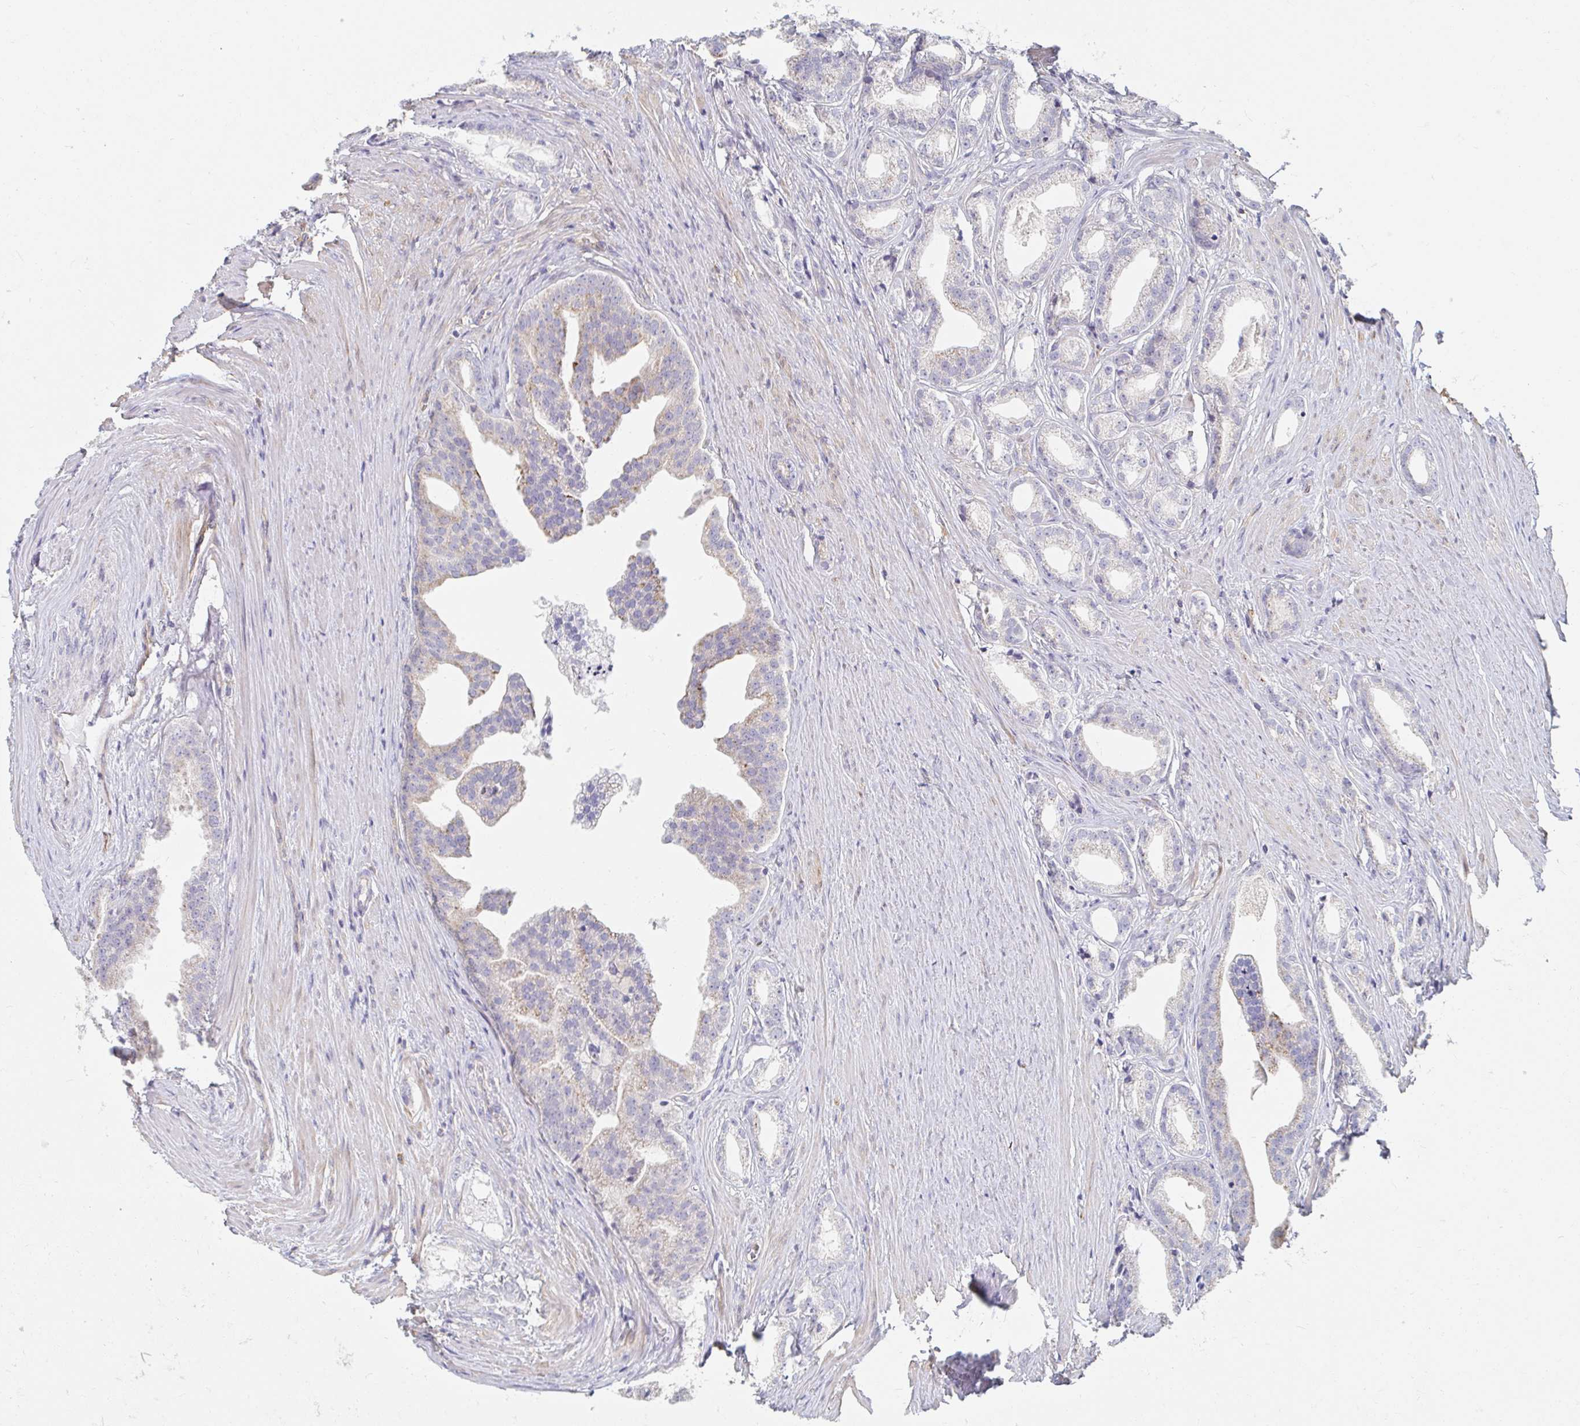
{"staining": {"intensity": "negative", "quantity": "none", "location": "none"}, "tissue": "prostate cancer", "cell_type": "Tumor cells", "image_type": "cancer", "snomed": [{"axis": "morphology", "description": "Adenocarcinoma, Low grade"}, {"axis": "topography", "description": "Prostate"}], "caption": "A photomicrograph of adenocarcinoma (low-grade) (prostate) stained for a protein reveals no brown staining in tumor cells.", "gene": "MYLK2", "patient": {"sex": "male", "age": 65}}